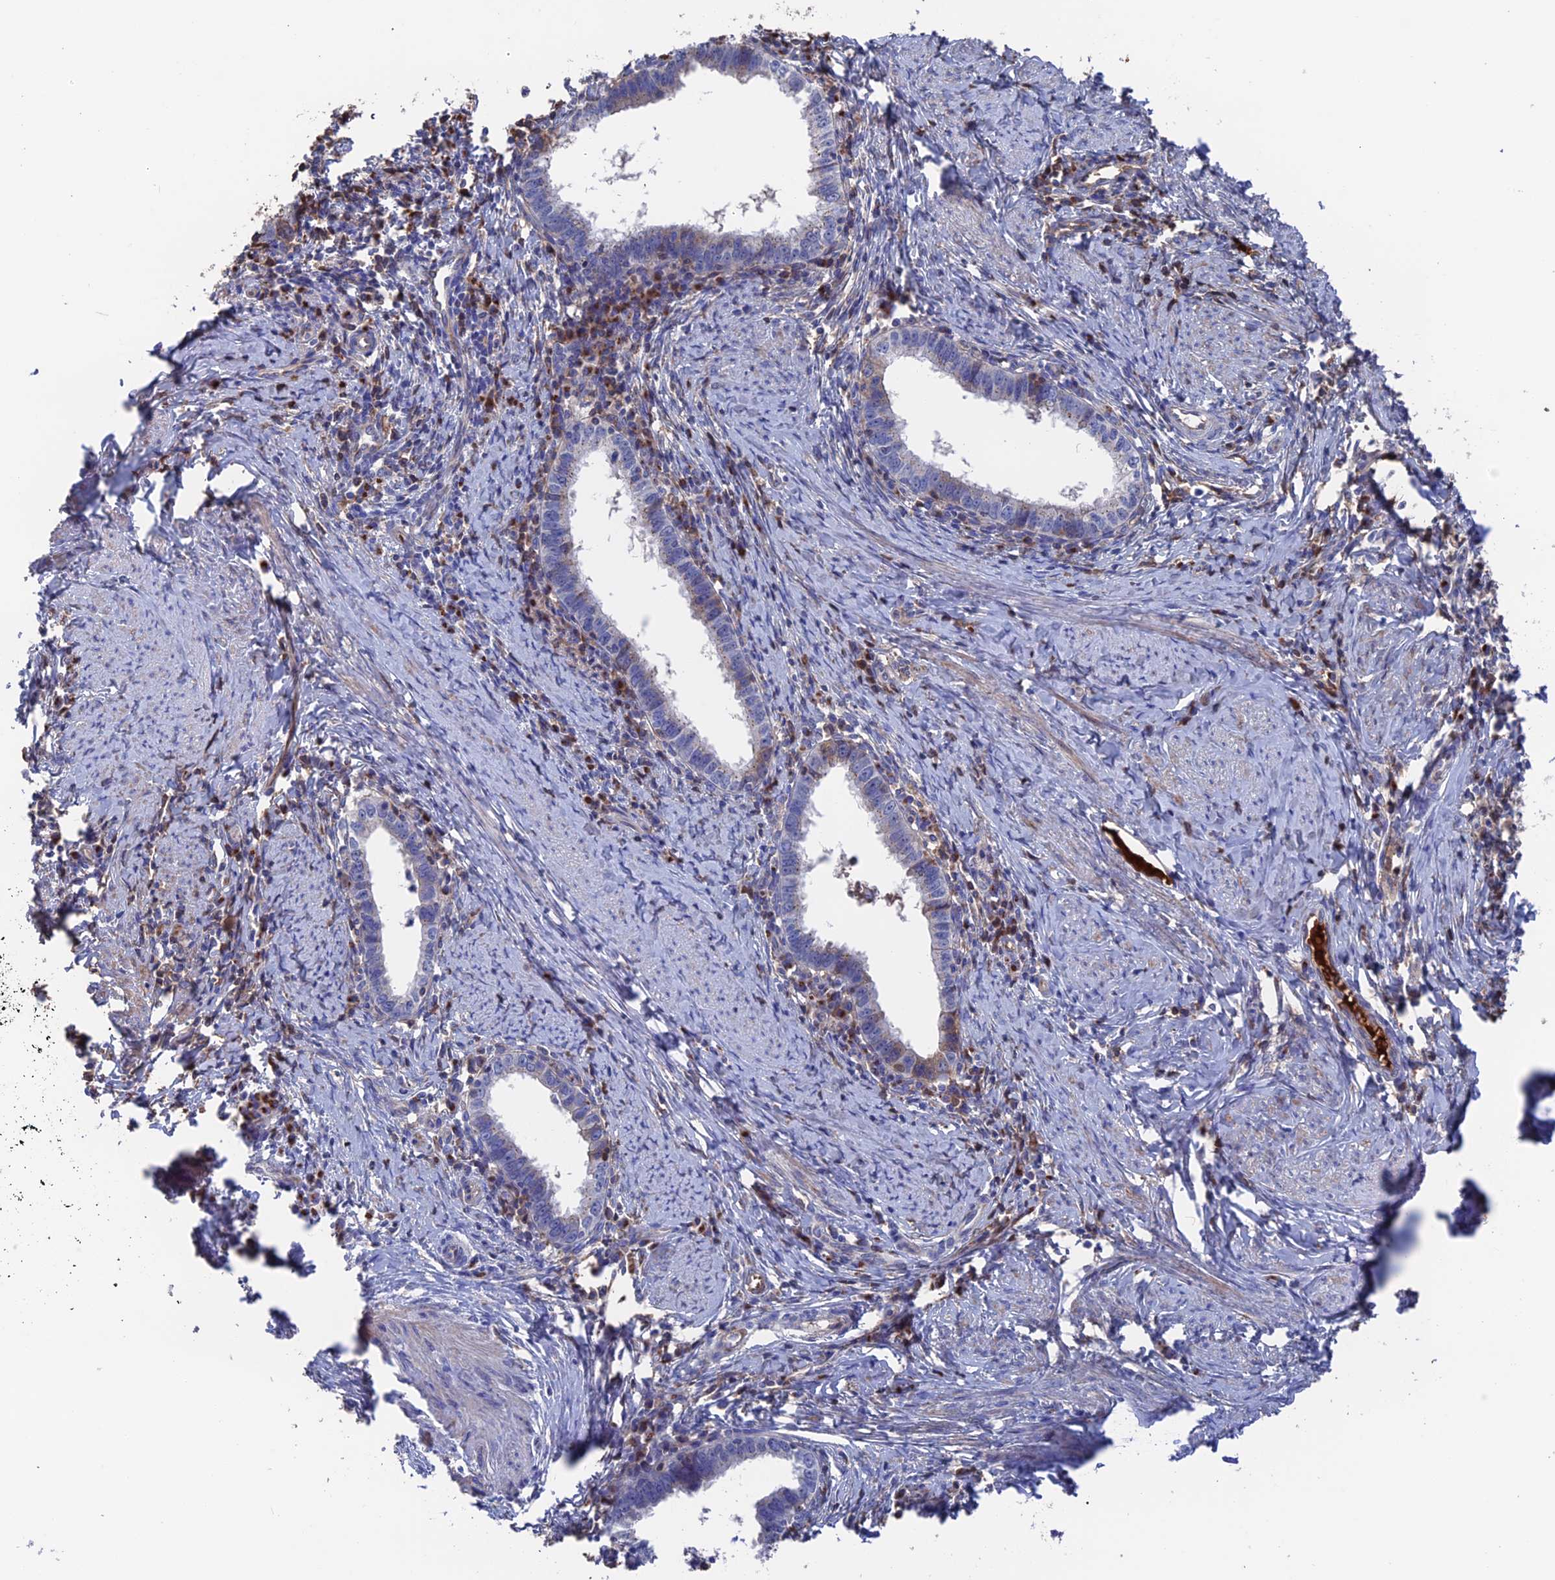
{"staining": {"intensity": "moderate", "quantity": "<25%", "location": "cytoplasmic/membranous"}, "tissue": "cervical cancer", "cell_type": "Tumor cells", "image_type": "cancer", "snomed": [{"axis": "morphology", "description": "Adenocarcinoma, NOS"}, {"axis": "topography", "description": "Cervix"}], "caption": "Protein staining demonstrates moderate cytoplasmic/membranous staining in approximately <25% of tumor cells in cervical adenocarcinoma. (DAB IHC, brown staining for protein, blue staining for nuclei).", "gene": "HPF1", "patient": {"sex": "female", "age": 36}}